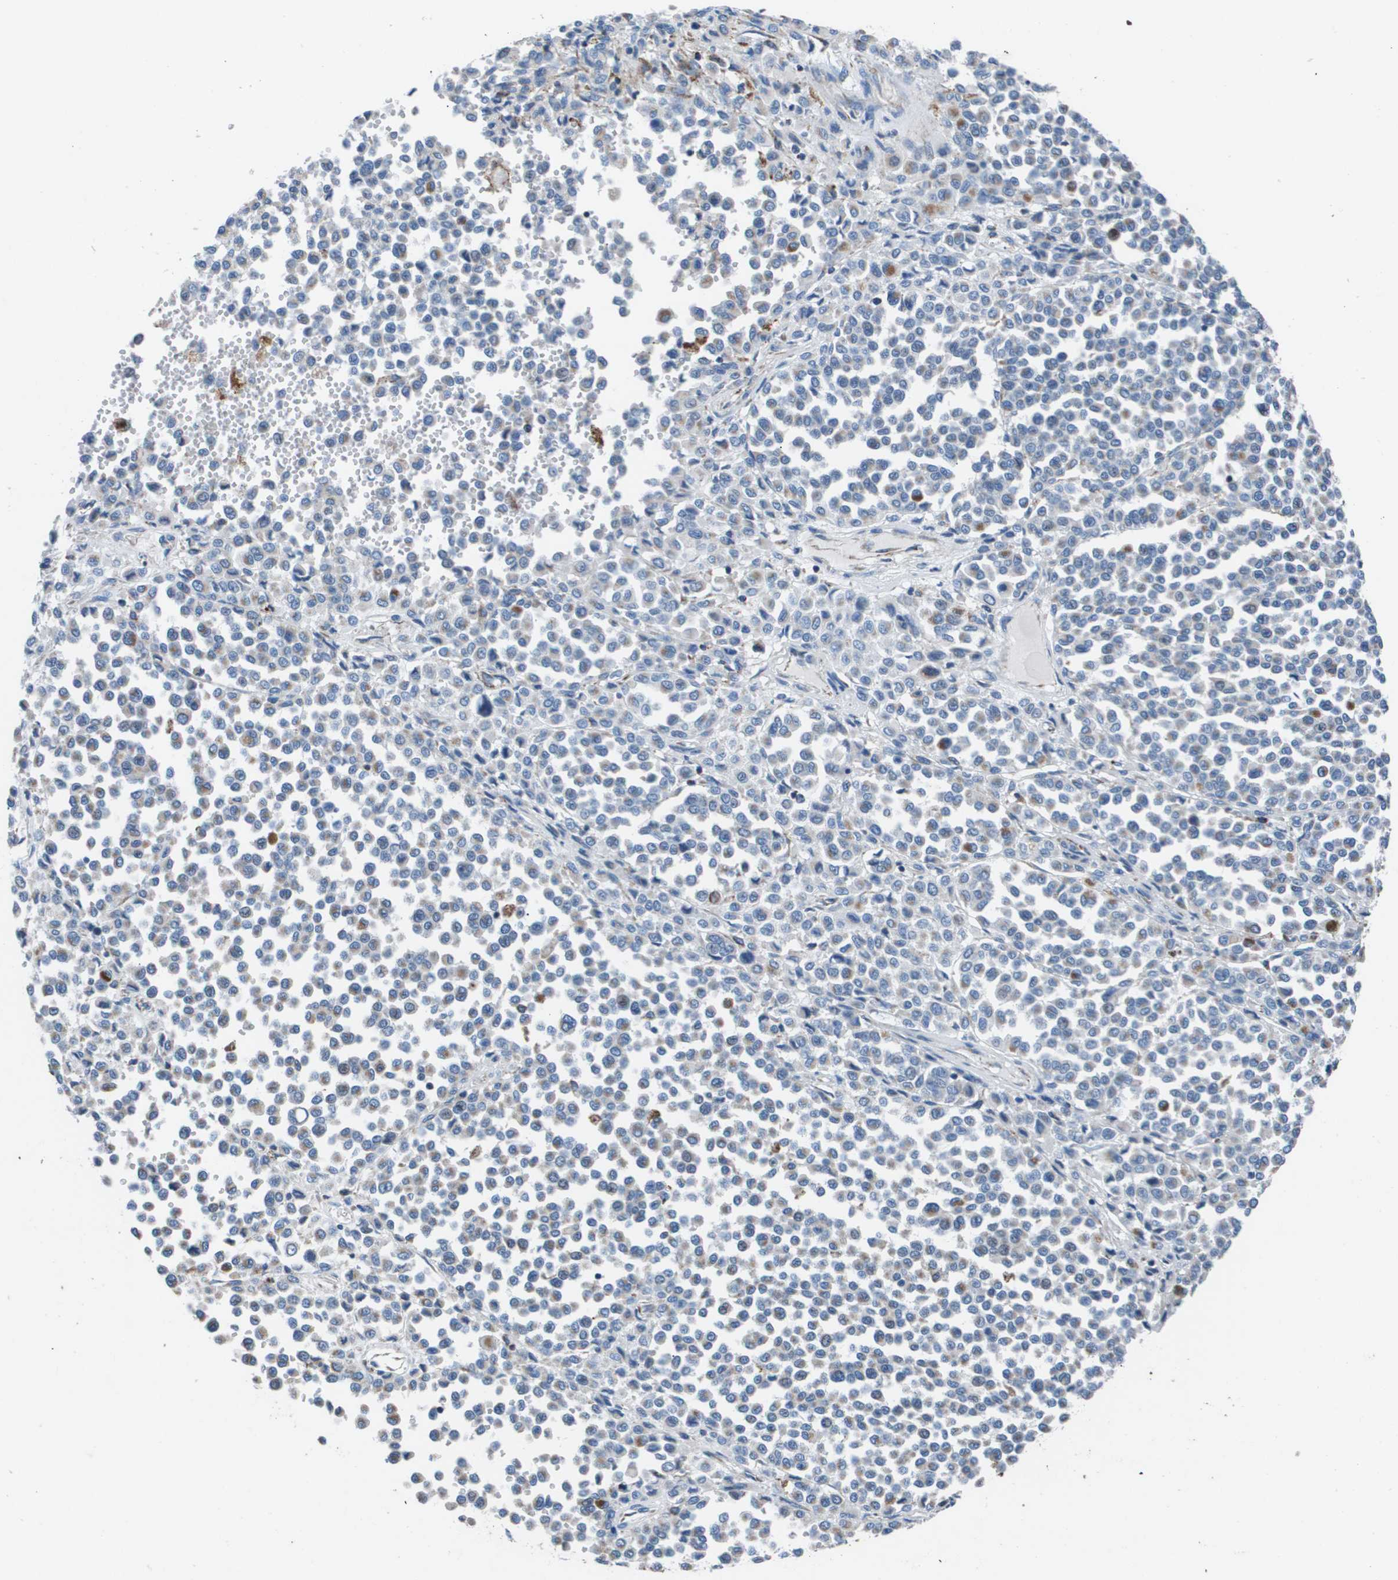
{"staining": {"intensity": "weak", "quantity": "<25%", "location": "cytoplasmic/membranous"}, "tissue": "melanoma", "cell_type": "Tumor cells", "image_type": "cancer", "snomed": [{"axis": "morphology", "description": "Malignant melanoma, Metastatic site"}, {"axis": "topography", "description": "Pancreas"}], "caption": "IHC photomicrograph of human melanoma stained for a protein (brown), which demonstrates no expression in tumor cells. The staining was performed using DAB to visualize the protein expression in brown, while the nuclei were stained in blue with hematoxylin (Magnification: 20x).", "gene": "ZDHHC3", "patient": {"sex": "female", "age": 30}}